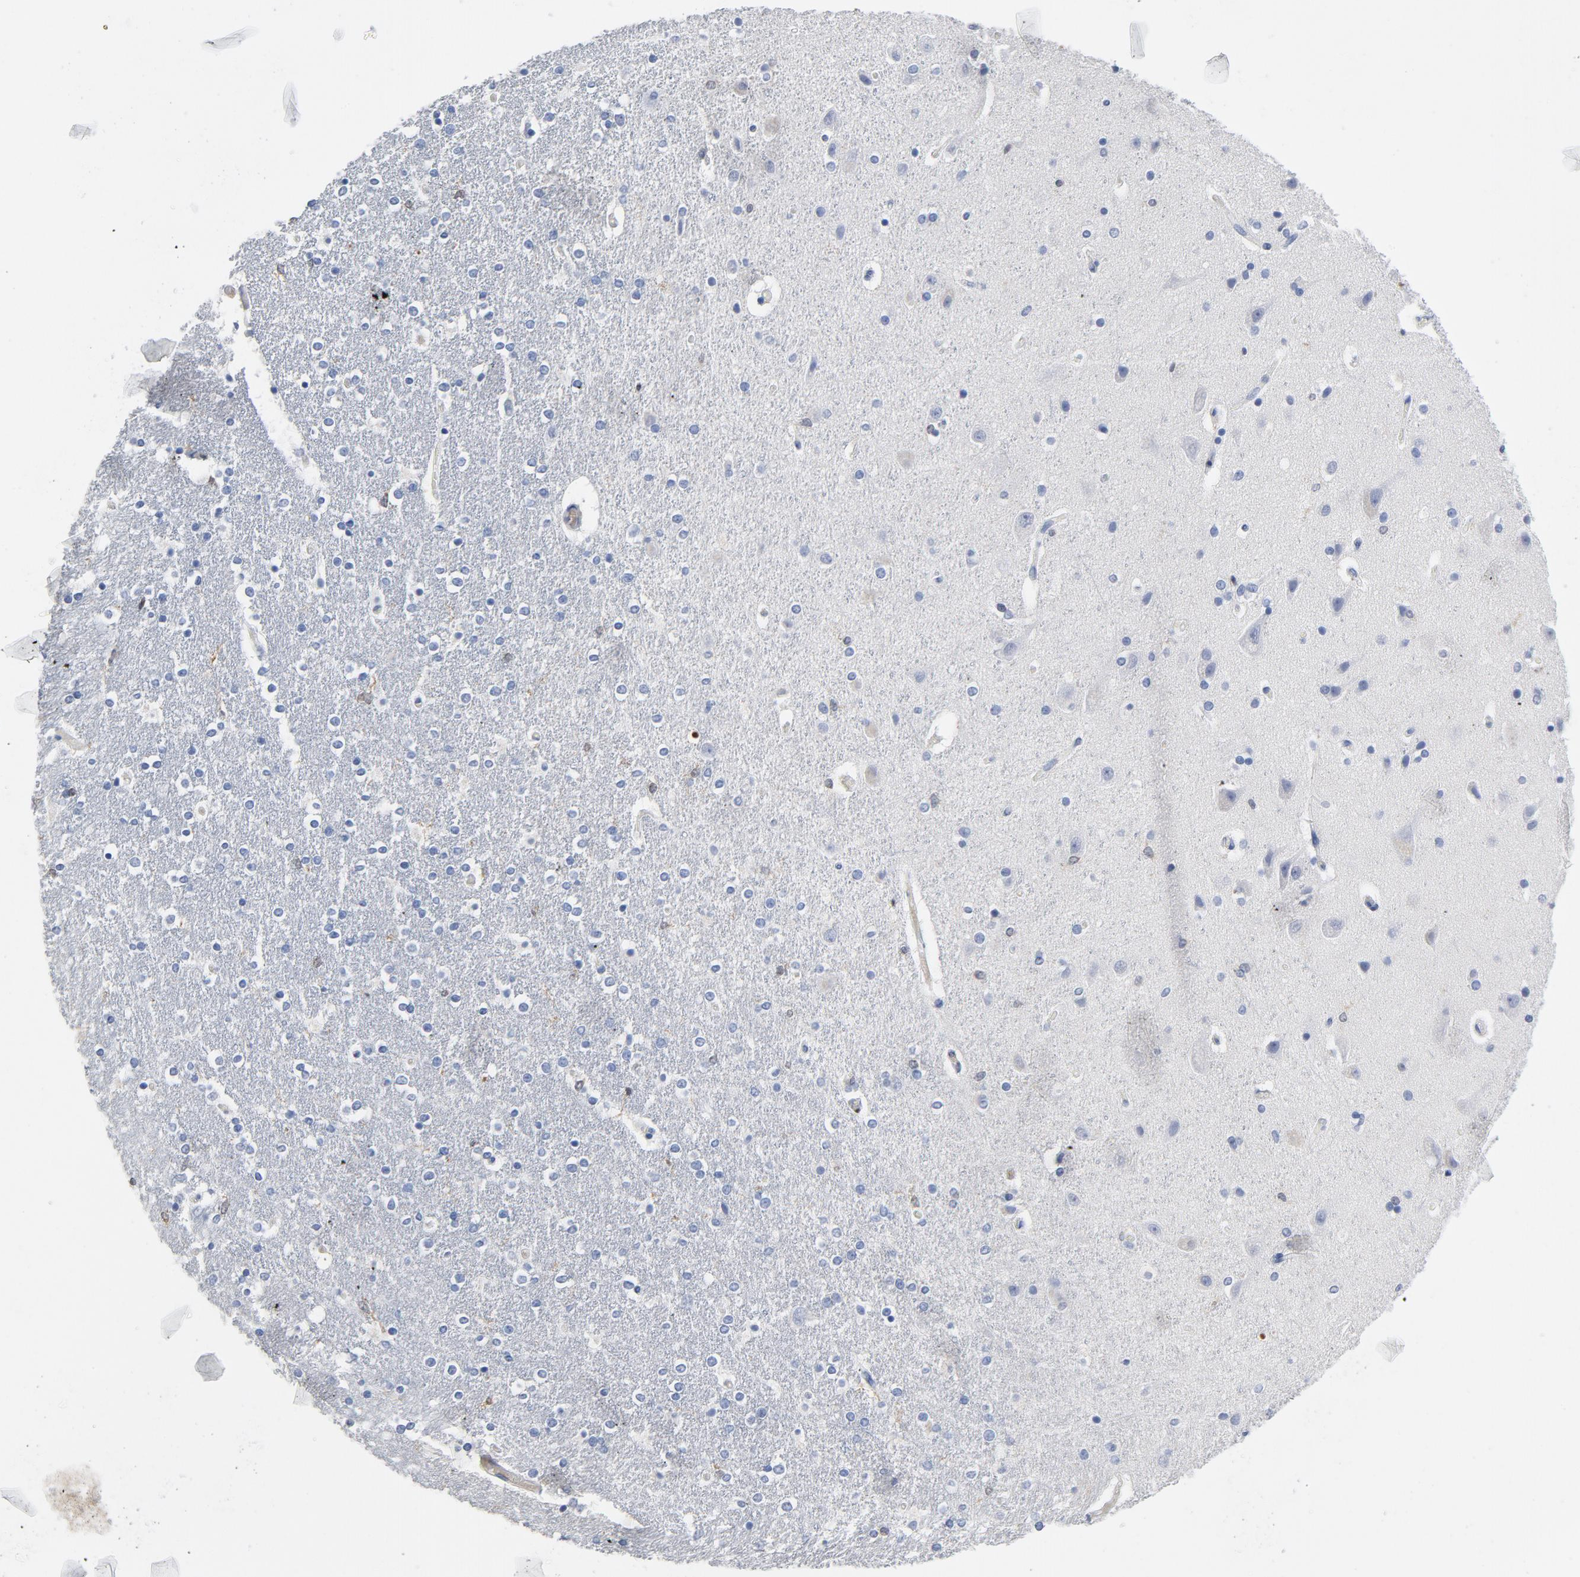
{"staining": {"intensity": "strong", "quantity": "<25%", "location": "nuclear"}, "tissue": "caudate", "cell_type": "Glial cells", "image_type": "normal", "snomed": [{"axis": "morphology", "description": "Normal tissue, NOS"}, {"axis": "topography", "description": "Lateral ventricle wall"}], "caption": "Glial cells demonstrate medium levels of strong nuclear staining in about <25% of cells in unremarkable human caudate.", "gene": "NCF1", "patient": {"sex": "female", "age": 54}}